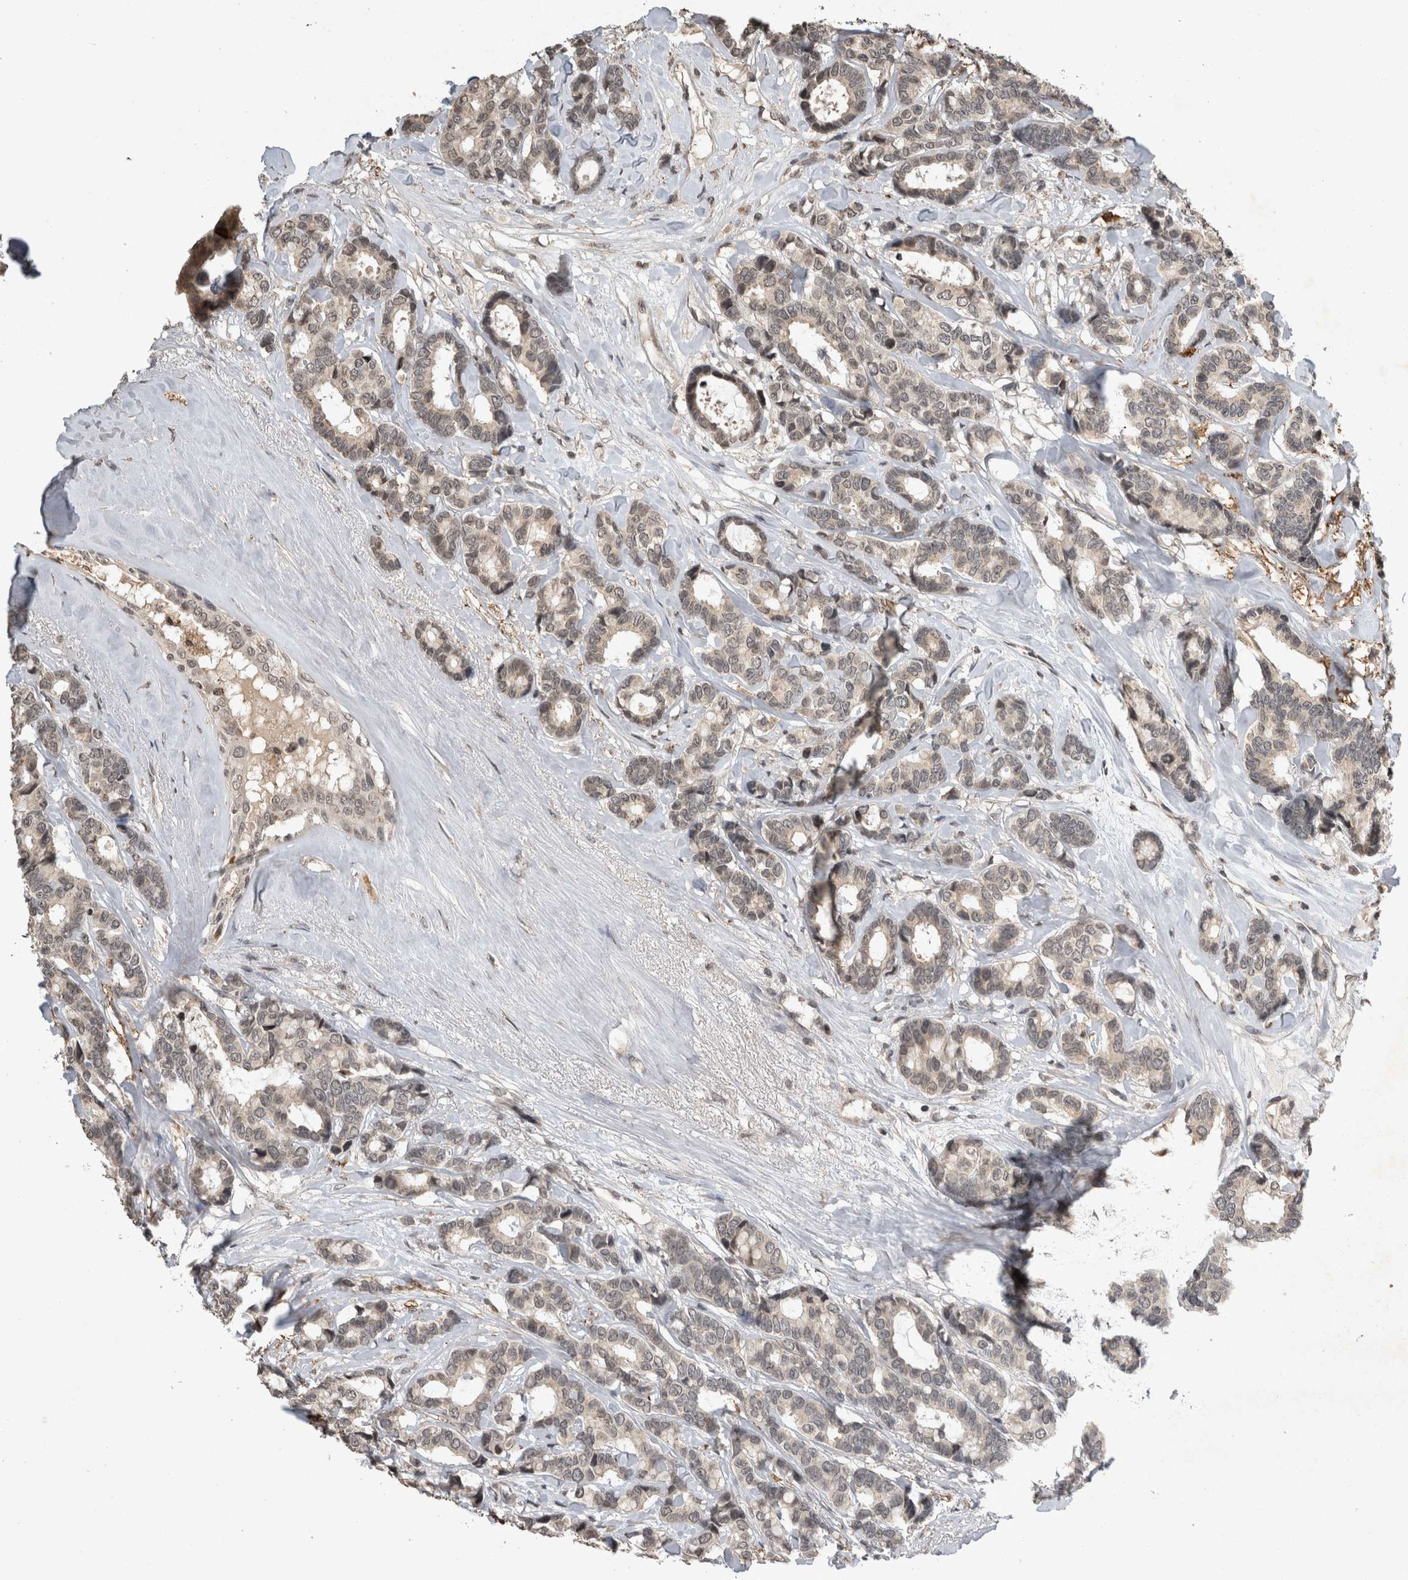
{"staining": {"intensity": "negative", "quantity": "none", "location": "none"}, "tissue": "breast cancer", "cell_type": "Tumor cells", "image_type": "cancer", "snomed": [{"axis": "morphology", "description": "Duct carcinoma"}, {"axis": "topography", "description": "Breast"}], "caption": "Immunohistochemical staining of breast infiltrating ductal carcinoma reveals no significant expression in tumor cells. The staining is performed using DAB (3,3'-diaminobenzidine) brown chromogen with nuclei counter-stained in using hematoxylin.", "gene": "HRK", "patient": {"sex": "female", "age": 87}}